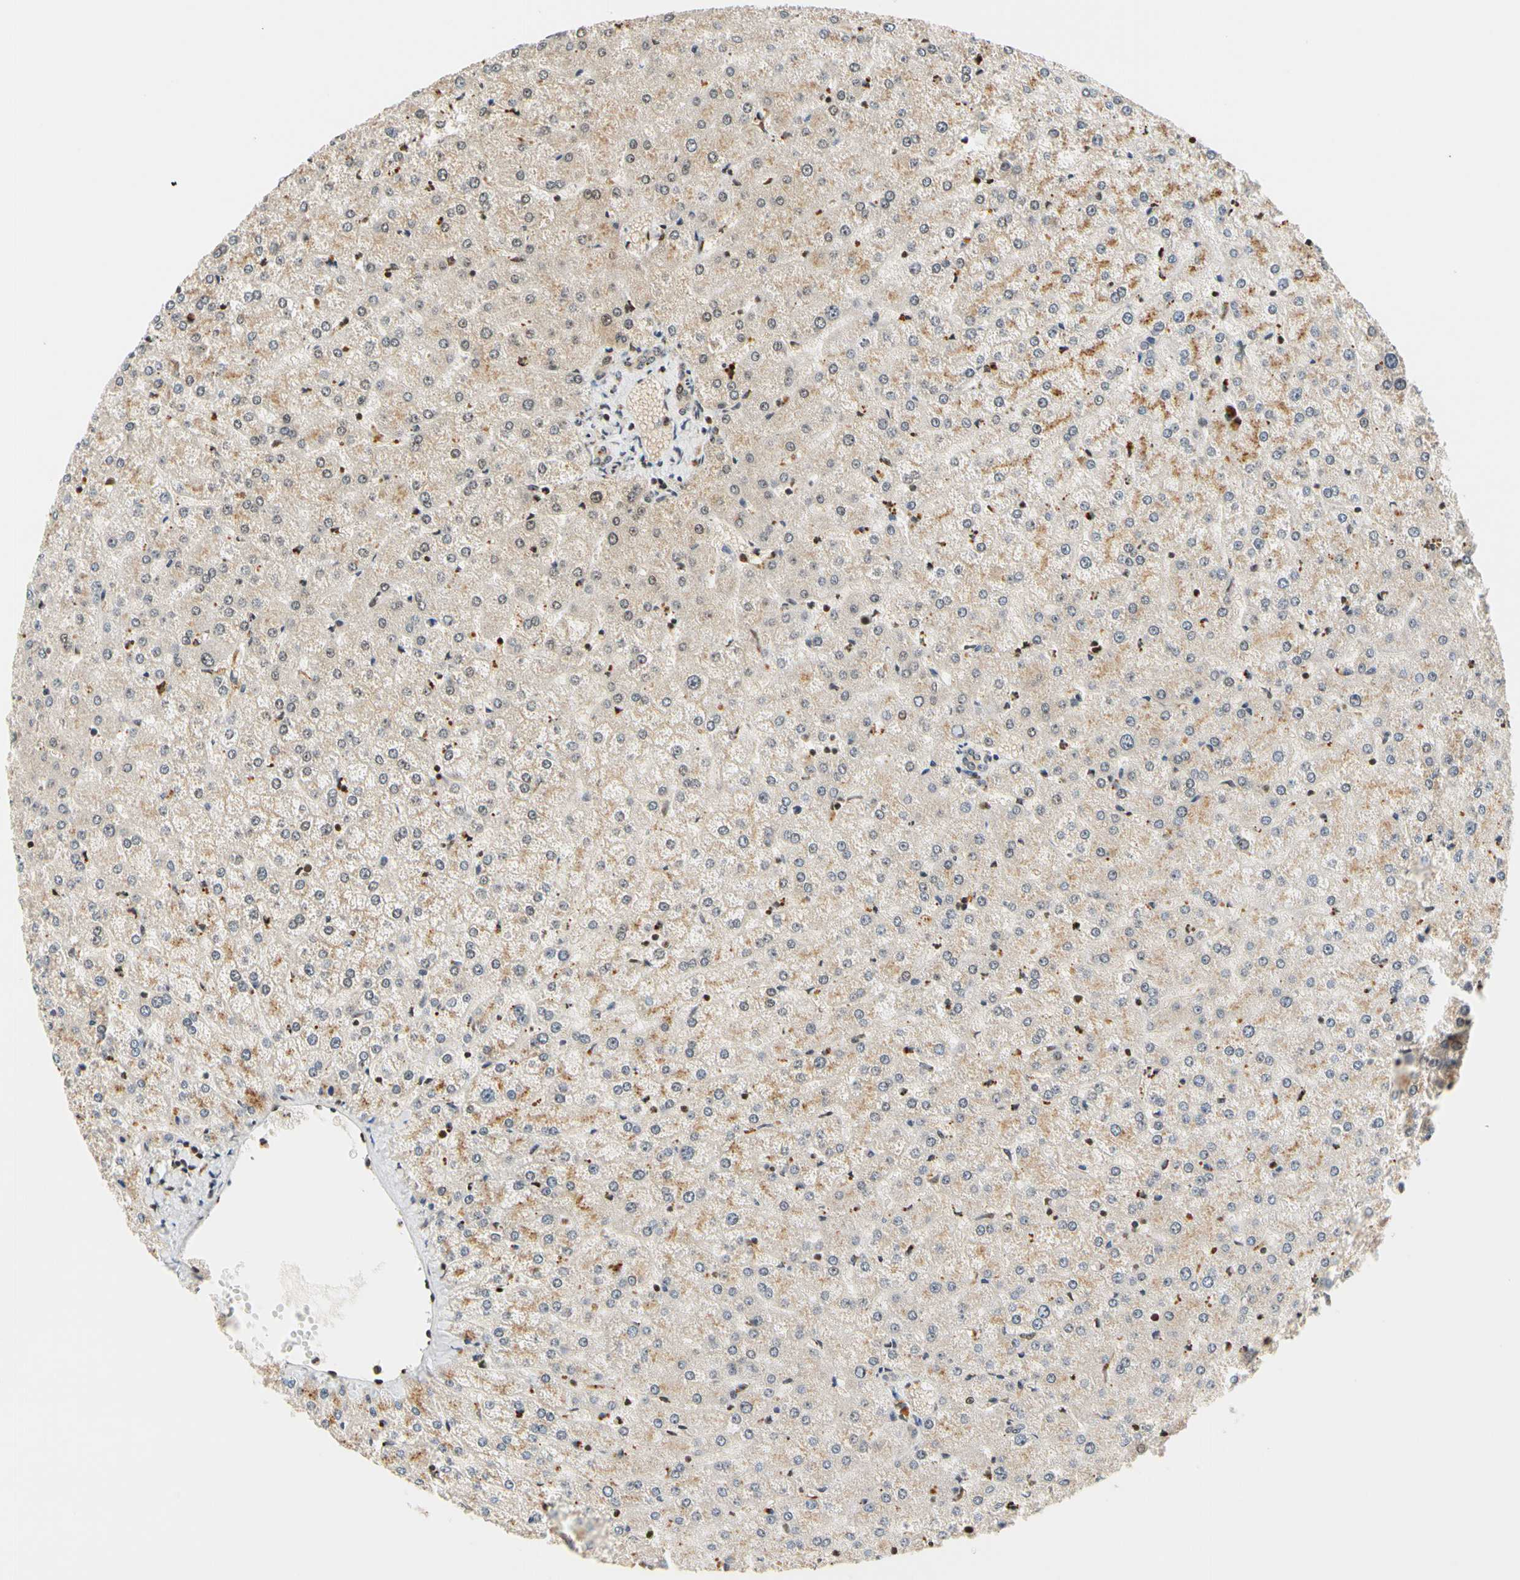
{"staining": {"intensity": "weak", "quantity": ">75%", "location": "cytoplasmic/membranous"}, "tissue": "liver", "cell_type": "Cholangiocytes", "image_type": "normal", "snomed": [{"axis": "morphology", "description": "Normal tissue, NOS"}, {"axis": "topography", "description": "Liver"}], "caption": "Cholangiocytes demonstrate weak cytoplasmic/membranous staining in about >75% of cells in normal liver. The protein is shown in brown color, while the nuclei are stained blue.", "gene": "CDK7", "patient": {"sex": "female", "age": 32}}